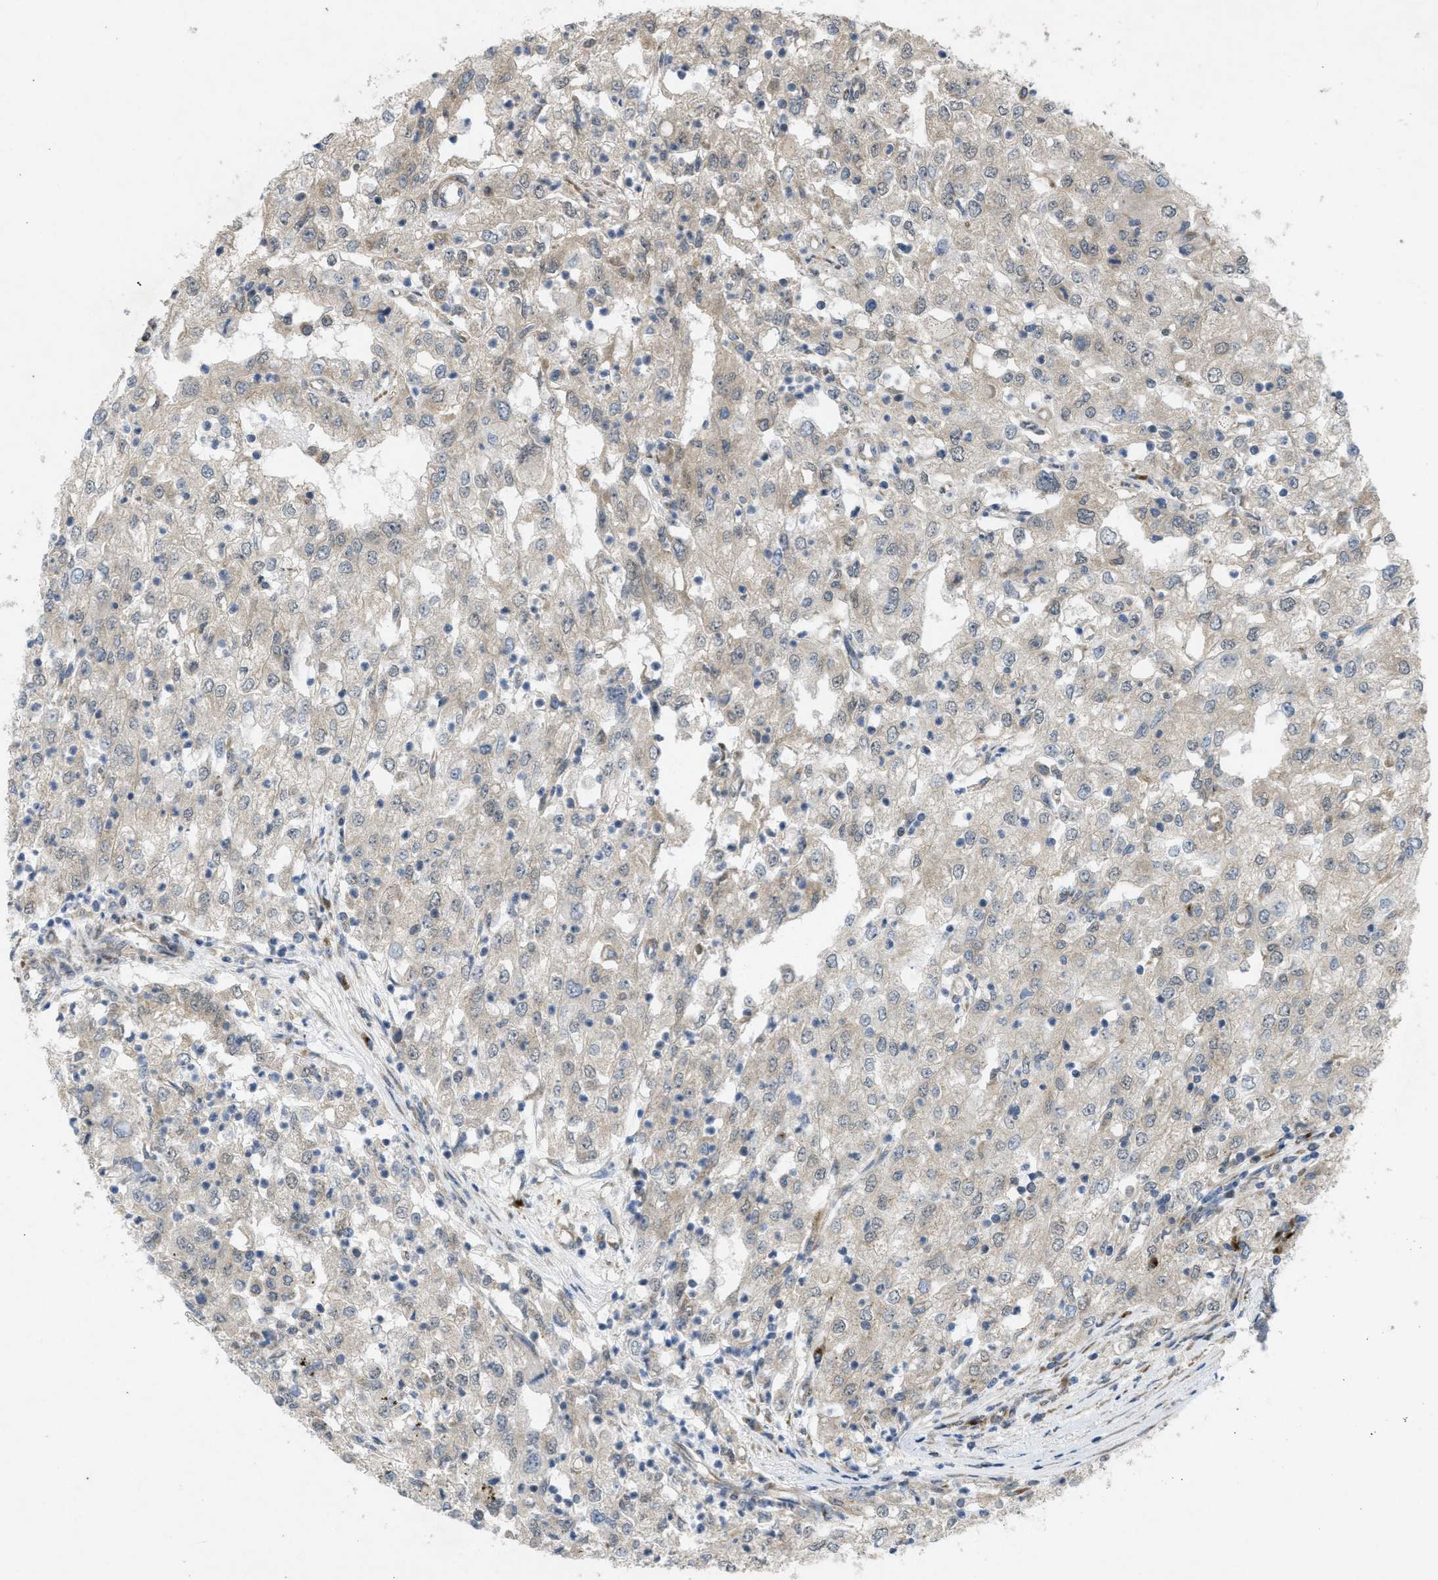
{"staining": {"intensity": "negative", "quantity": "none", "location": "none"}, "tissue": "renal cancer", "cell_type": "Tumor cells", "image_type": "cancer", "snomed": [{"axis": "morphology", "description": "Adenocarcinoma, NOS"}, {"axis": "topography", "description": "Kidney"}], "caption": "DAB immunohistochemical staining of human adenocarcinoma (renal) displays no significant expression in tumor cells. Nuclei are stained in blue.", "gene": "IFNLR1", "patient": {"sex": "female", "age": 54}}